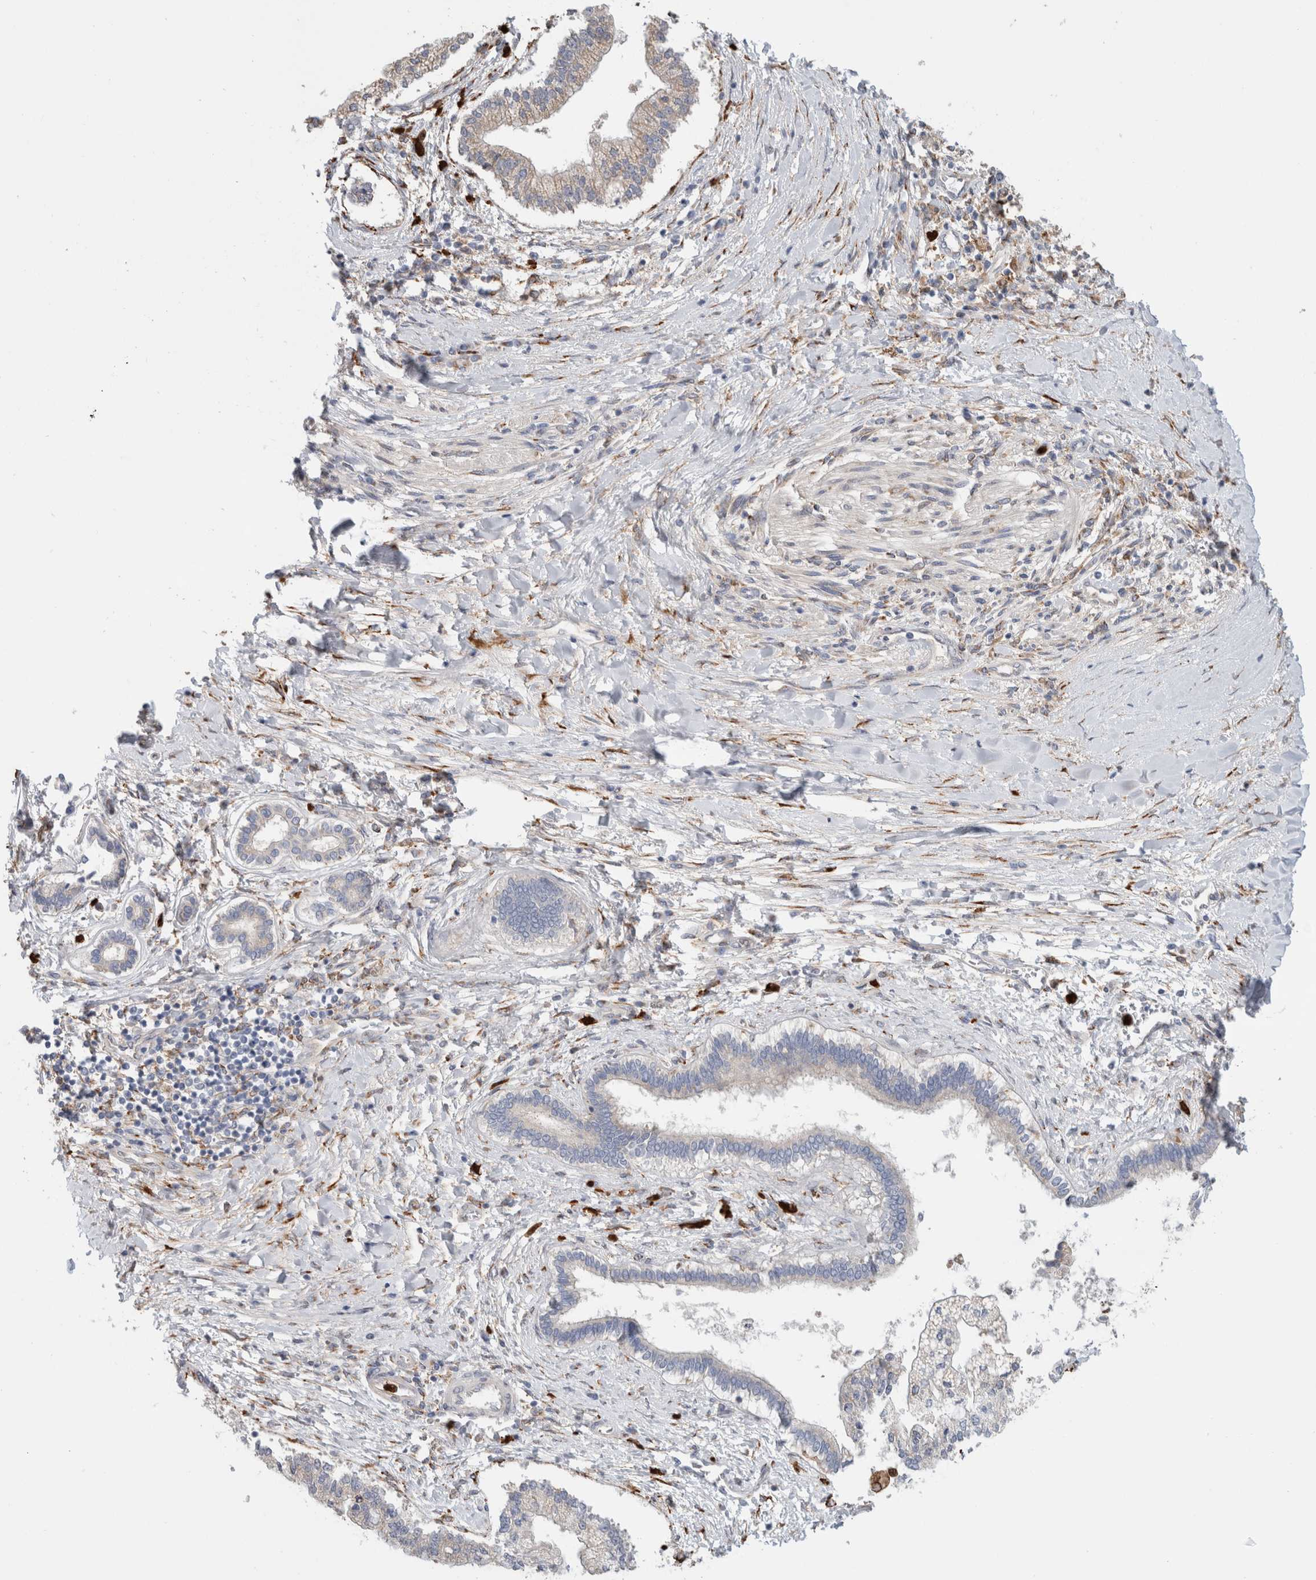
{"staining": {"intensity": "weak", "quantity": "25%-75%", "location": "cytoplasmic/membranous"}, "tissue": "liver cancer", "cell_type": "Tumor cells", "image_type": "cancer", "snomed": [{"axis": "morphology", "description": "Cholangiocarcinoma"}, {"axis": "topography", "description": "Liver"}], "caption": "A brown stain shows weak cytoplasmic/membranous positivity of a protein in human liver cancer tumor cells.", "gene": "P4HA1", "patient": {"sex": "male", "age": 50}}